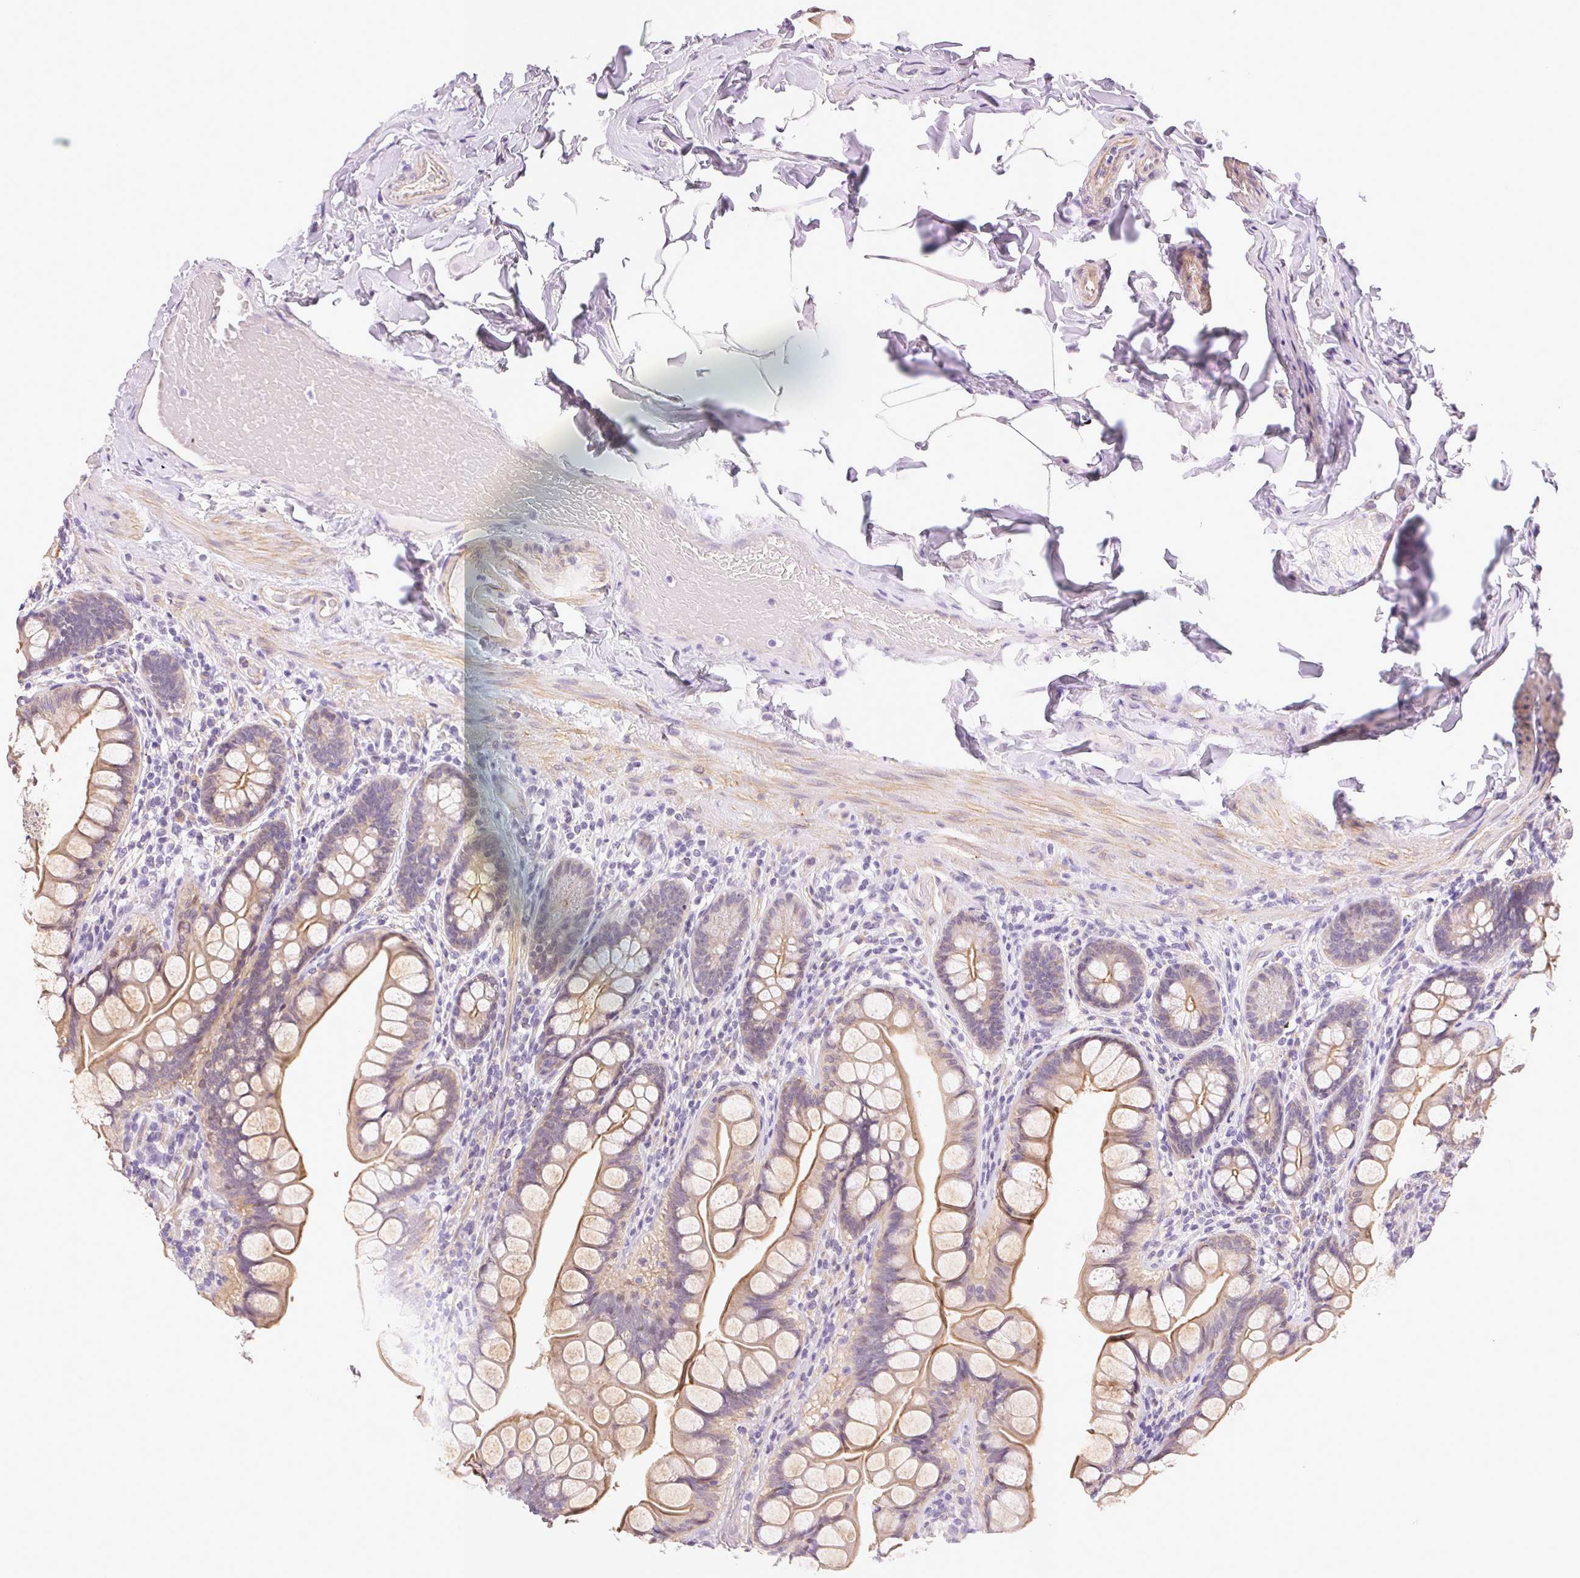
{"staining": {"intensity": "moderate", "quantity": "25%-75%", "location": "cytoplasmic/membranous"}, "tissue": "small intestine", "cell_type": "Glandular cells", "image_type": "normal", "snomed": [{"axis": "morphology", "description": "Normal tissue, NOS"}, {"axis": "topography", "description": "Small intestine"}], "caption": "DAB immunohistochemical staining of unremarkable small intestine shows moderate cytoplasmic/membranous protein staining in about 25%-75% of glandular cells.", "gene": "CSN1S1", "patient": {"sex": "male", "age": 70}}